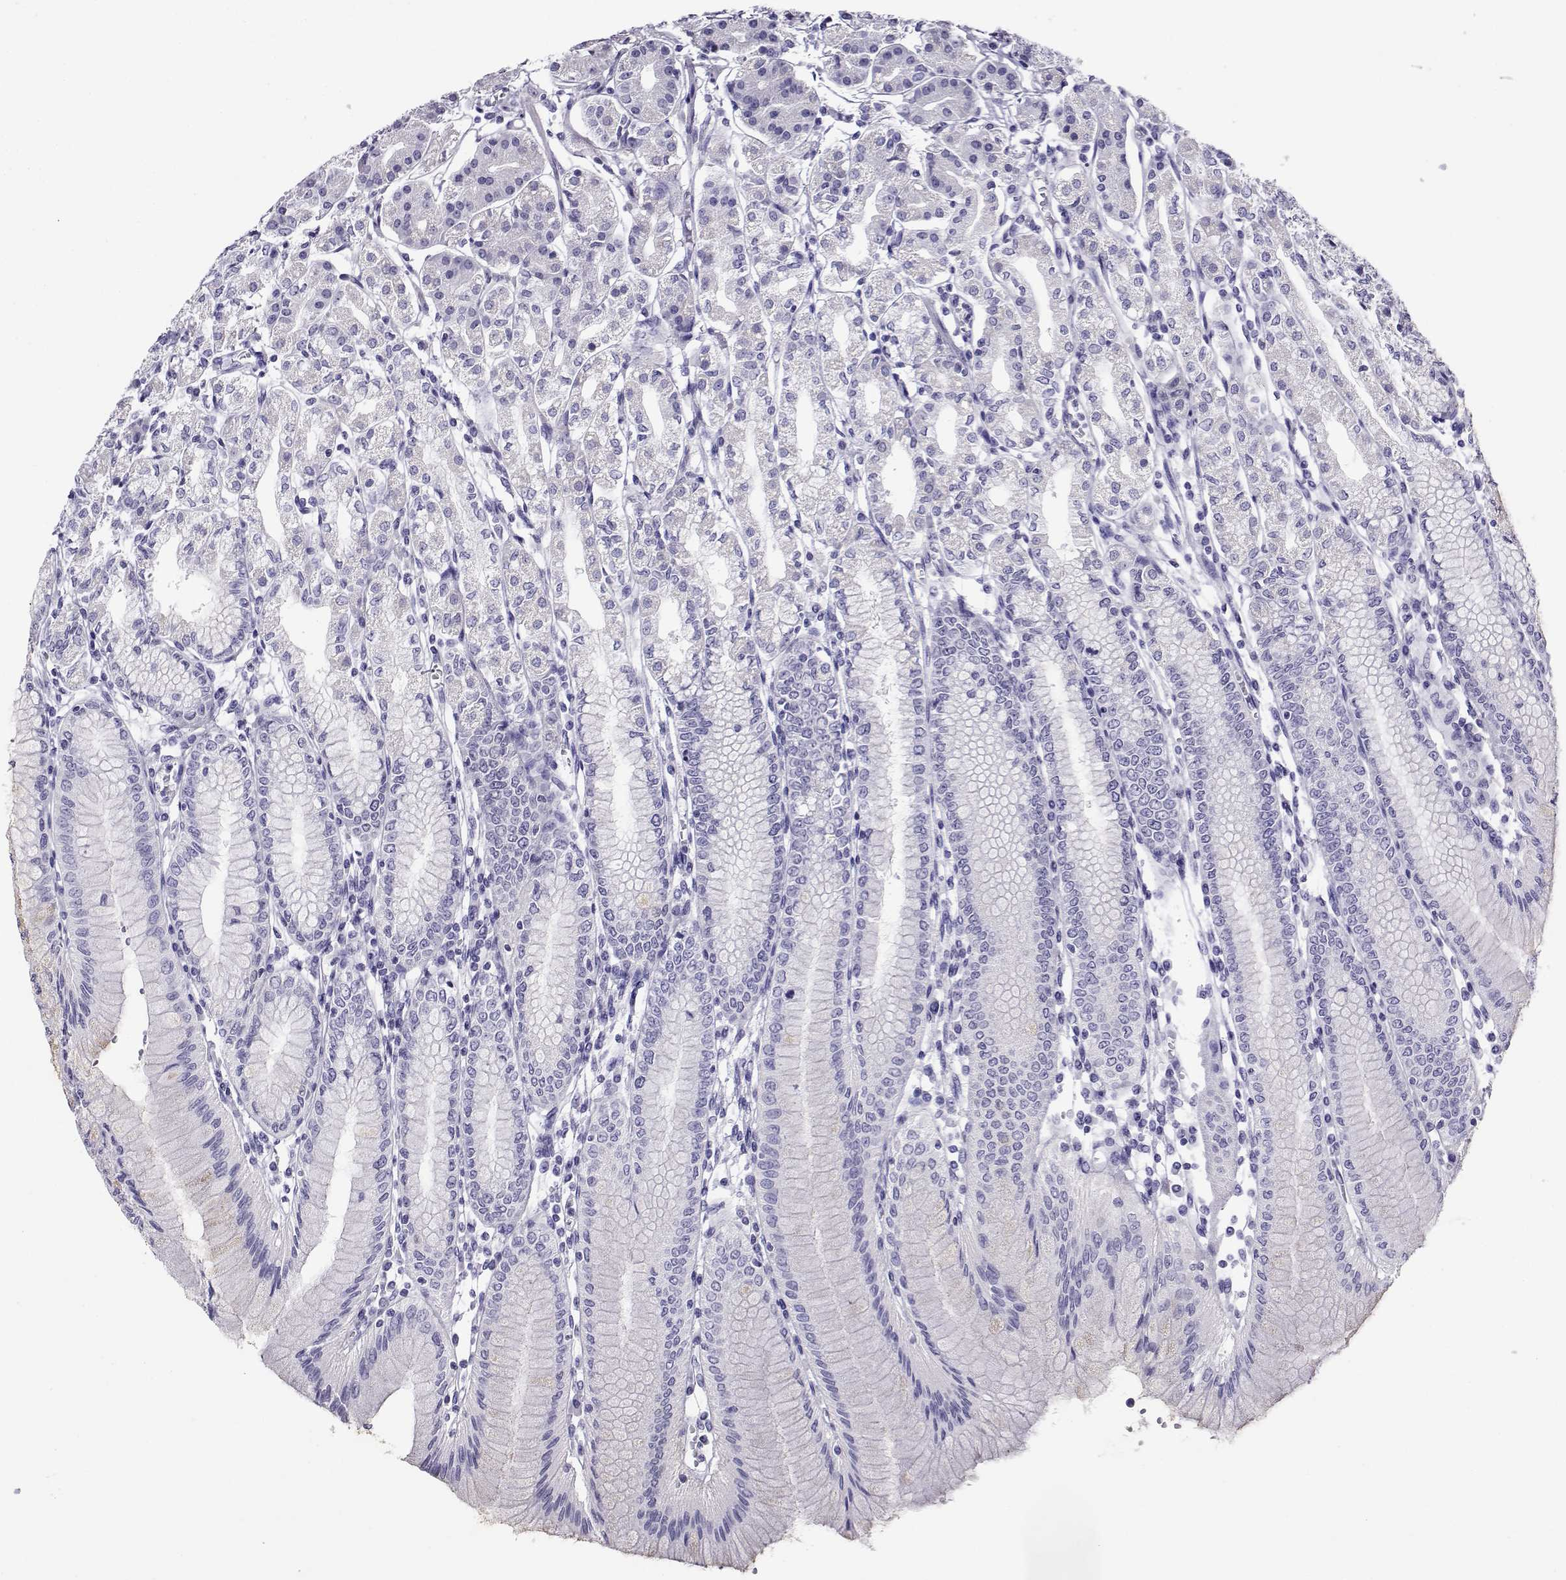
{"staining": {"intensity": "negative", "quantity": "none", "location": "none"}, "tissue": "stomach", "cell_type": "Glandular cells", "image_type": "normal", "snomed": [{"axis": "morphology", "description": "Normal tissue, NOS"}, {"axis": "topography", "description": "Skeletal muscle"}, {"axis": "topography", "description": "Stomach"}], "caption": "Immunohistochemistry (IHC) photomicrograph of benign stomach: human stomach stained with DAB (3,3'-diaminobenzidine) exhibits no significant protein staining in glandular cells. Nuclei are stained in blue.", "gene": "CABS1", "patient": {"sex": "female", "age": 57}}